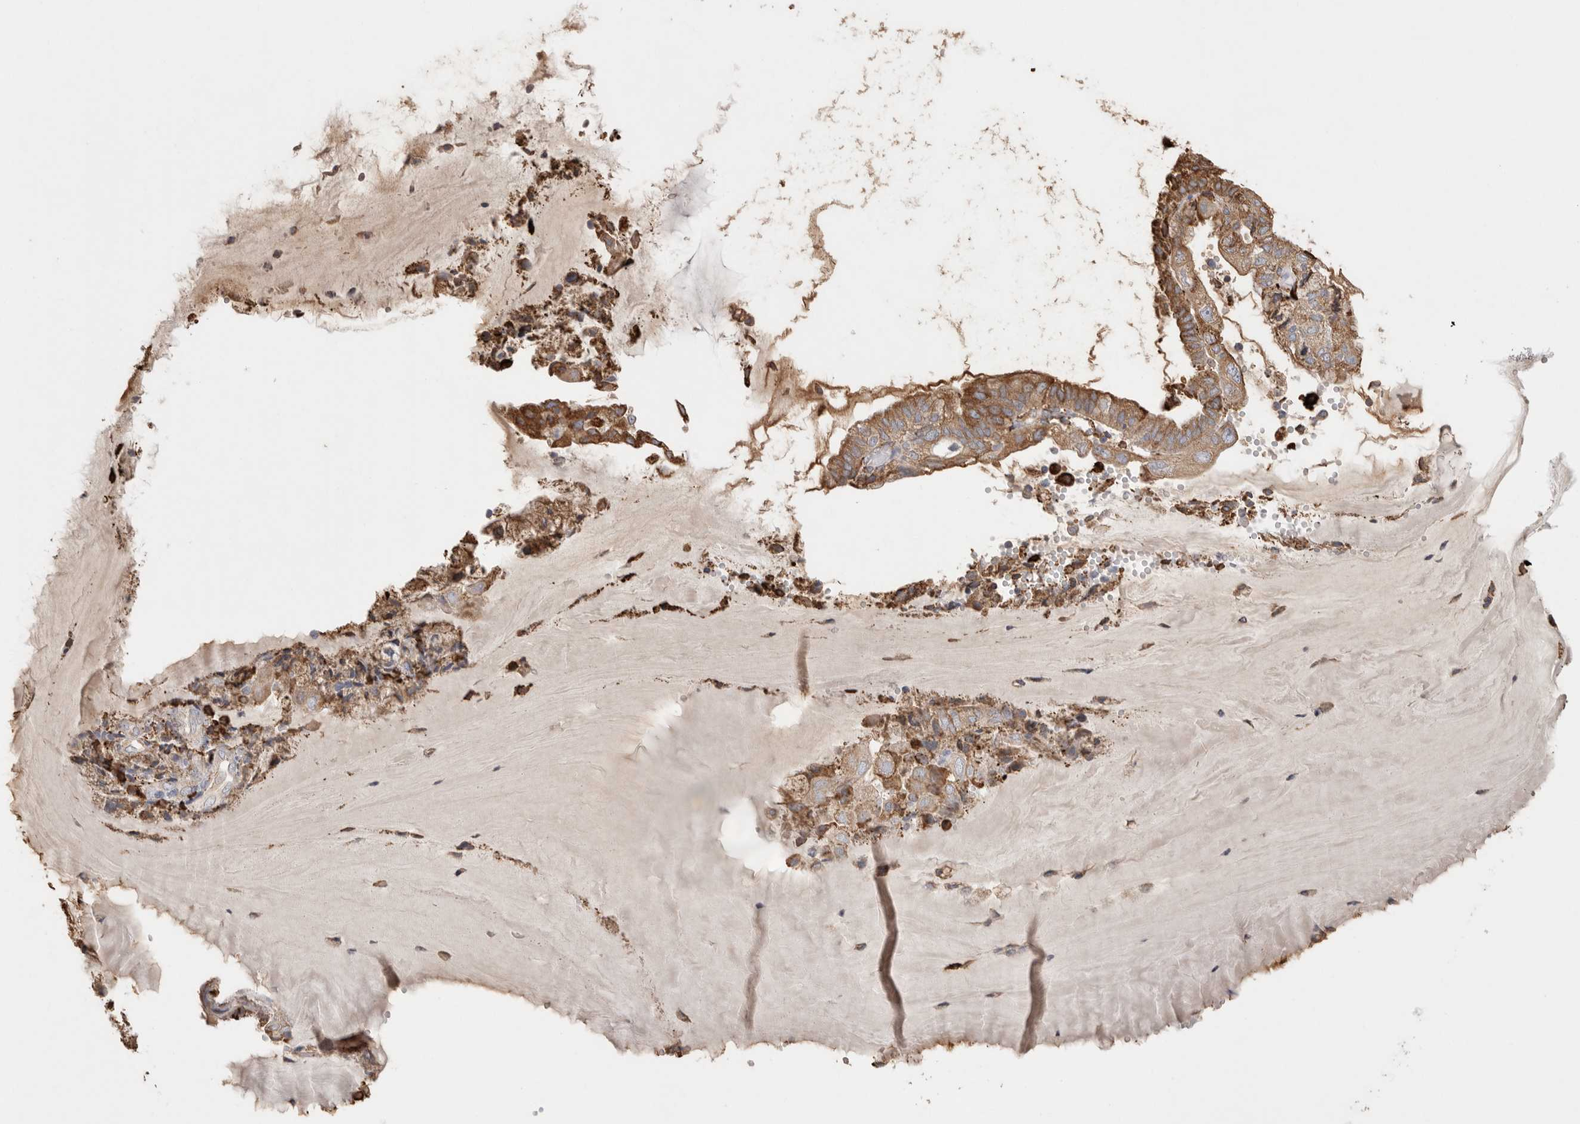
{"staining": {"intensity": "moderate", "quantity": ">75%", "location": "cytoplasmic/membranous"}, "tissue": "endometrial cancer", "cell_type": "Tumor cells", "image_type": "cancer", "snomed": [{"axis": "morphology", "description": "Adenocarcinoma, NOS"}, {"axis": "topography", "description": "Endometrium"}], "caption": "A photomicrograph of human endometrial adenocarcinoma stained for a protein reveals moderate cytoplasmic/membranous brown staining in tumor cells.", "gene": "BLOC1S5", "patient": {"sex": "female", "age": 81}}